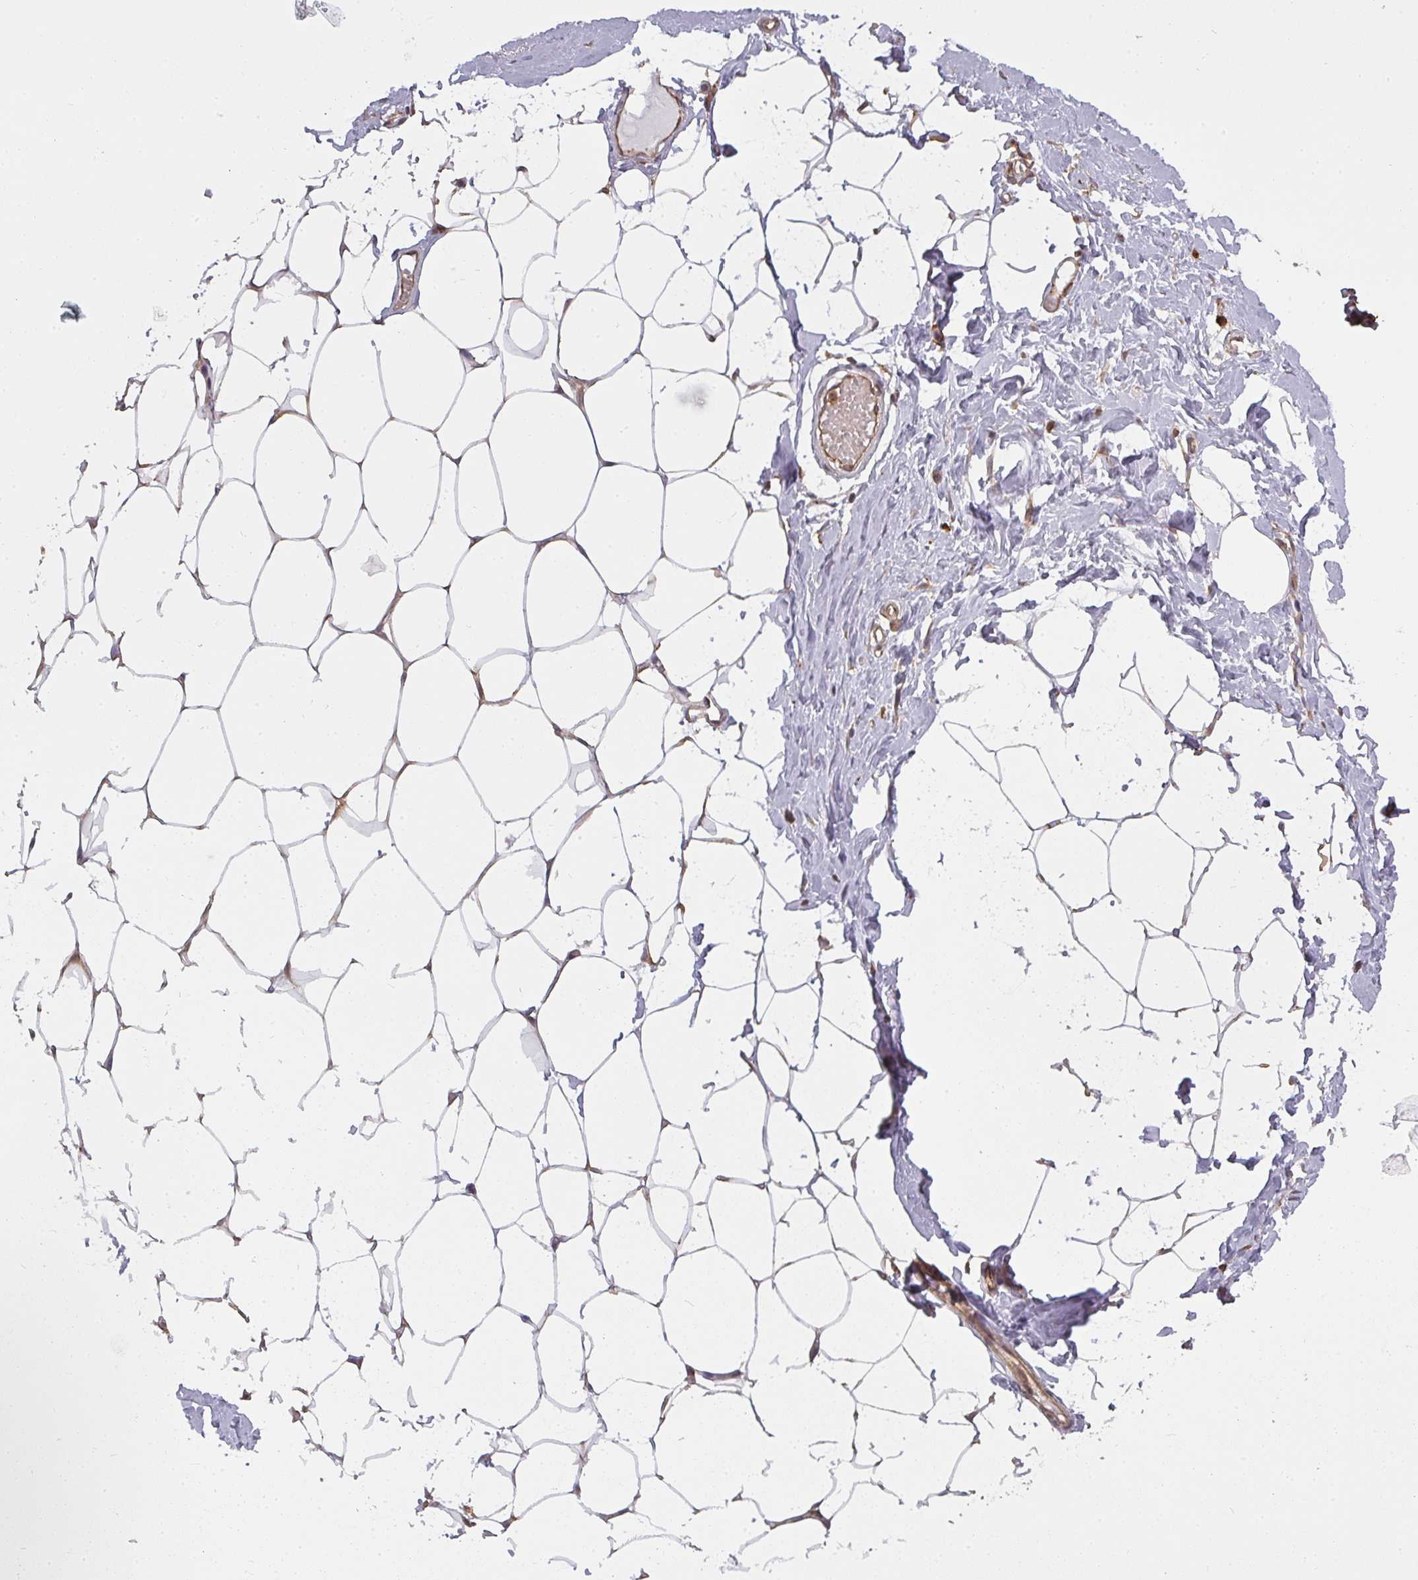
{"staining": {"intensity": "moderate", "quantity": "25%-75%", "location": "cytoplasmic/membranous"}, "tissue": "breast", "cell_type": "Adipocytes", "image_type": "normal", "snomed": [{"axis": "morphology", "description": "Normal tissue, NOS"}, {"axis": "topography", "description": "Breast"}], "caption": "Immunohistochemical staining of normal human breast displays 25%-75% levels of moderate cytoplasmic/membranous protein staining in approximately 25%-75% of adipocytes.", "gene": "PPP6R3", "patient": {"sex": "female", "age": 27}}